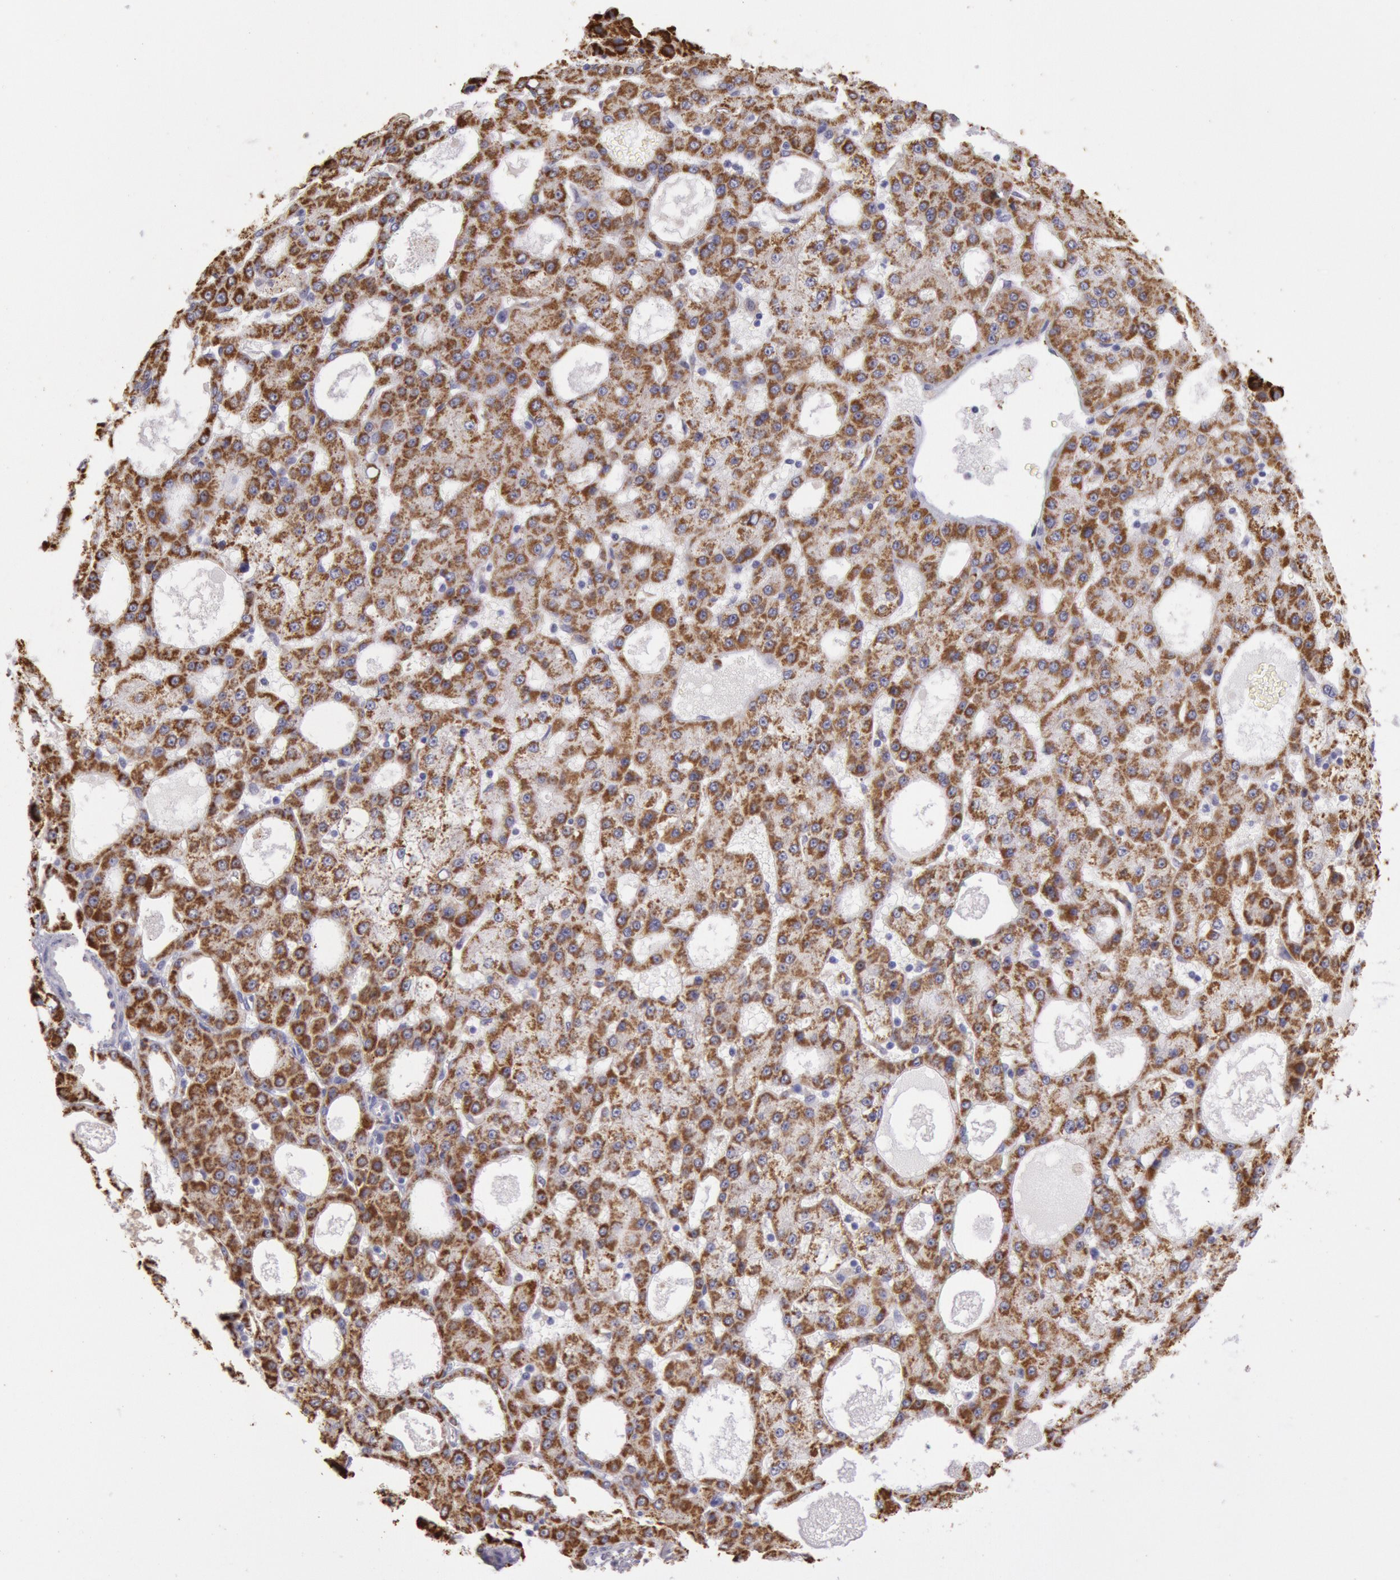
{"staining": {"intensity": "strong", "quantity": ">75%", "location": "cytoplasmic/membranous,nuclear"}, "tissue": "liver cancer", "cell_type": "Tumor cells", "image_type": "cancer", "snomed": [{"axis": "morphology", "description": "Carcinoma, Hepatocellular, NOS"}, {"axis": "topography", "description": "Liver"}], "caption": "Protein expression analysis of human liver cancer reveals strong cytoplasmic/membranous and nuclear expression in about >75% of tumor cells.", "gene": "FRMD6", "patient": {"sex": "male", "age": 47}}